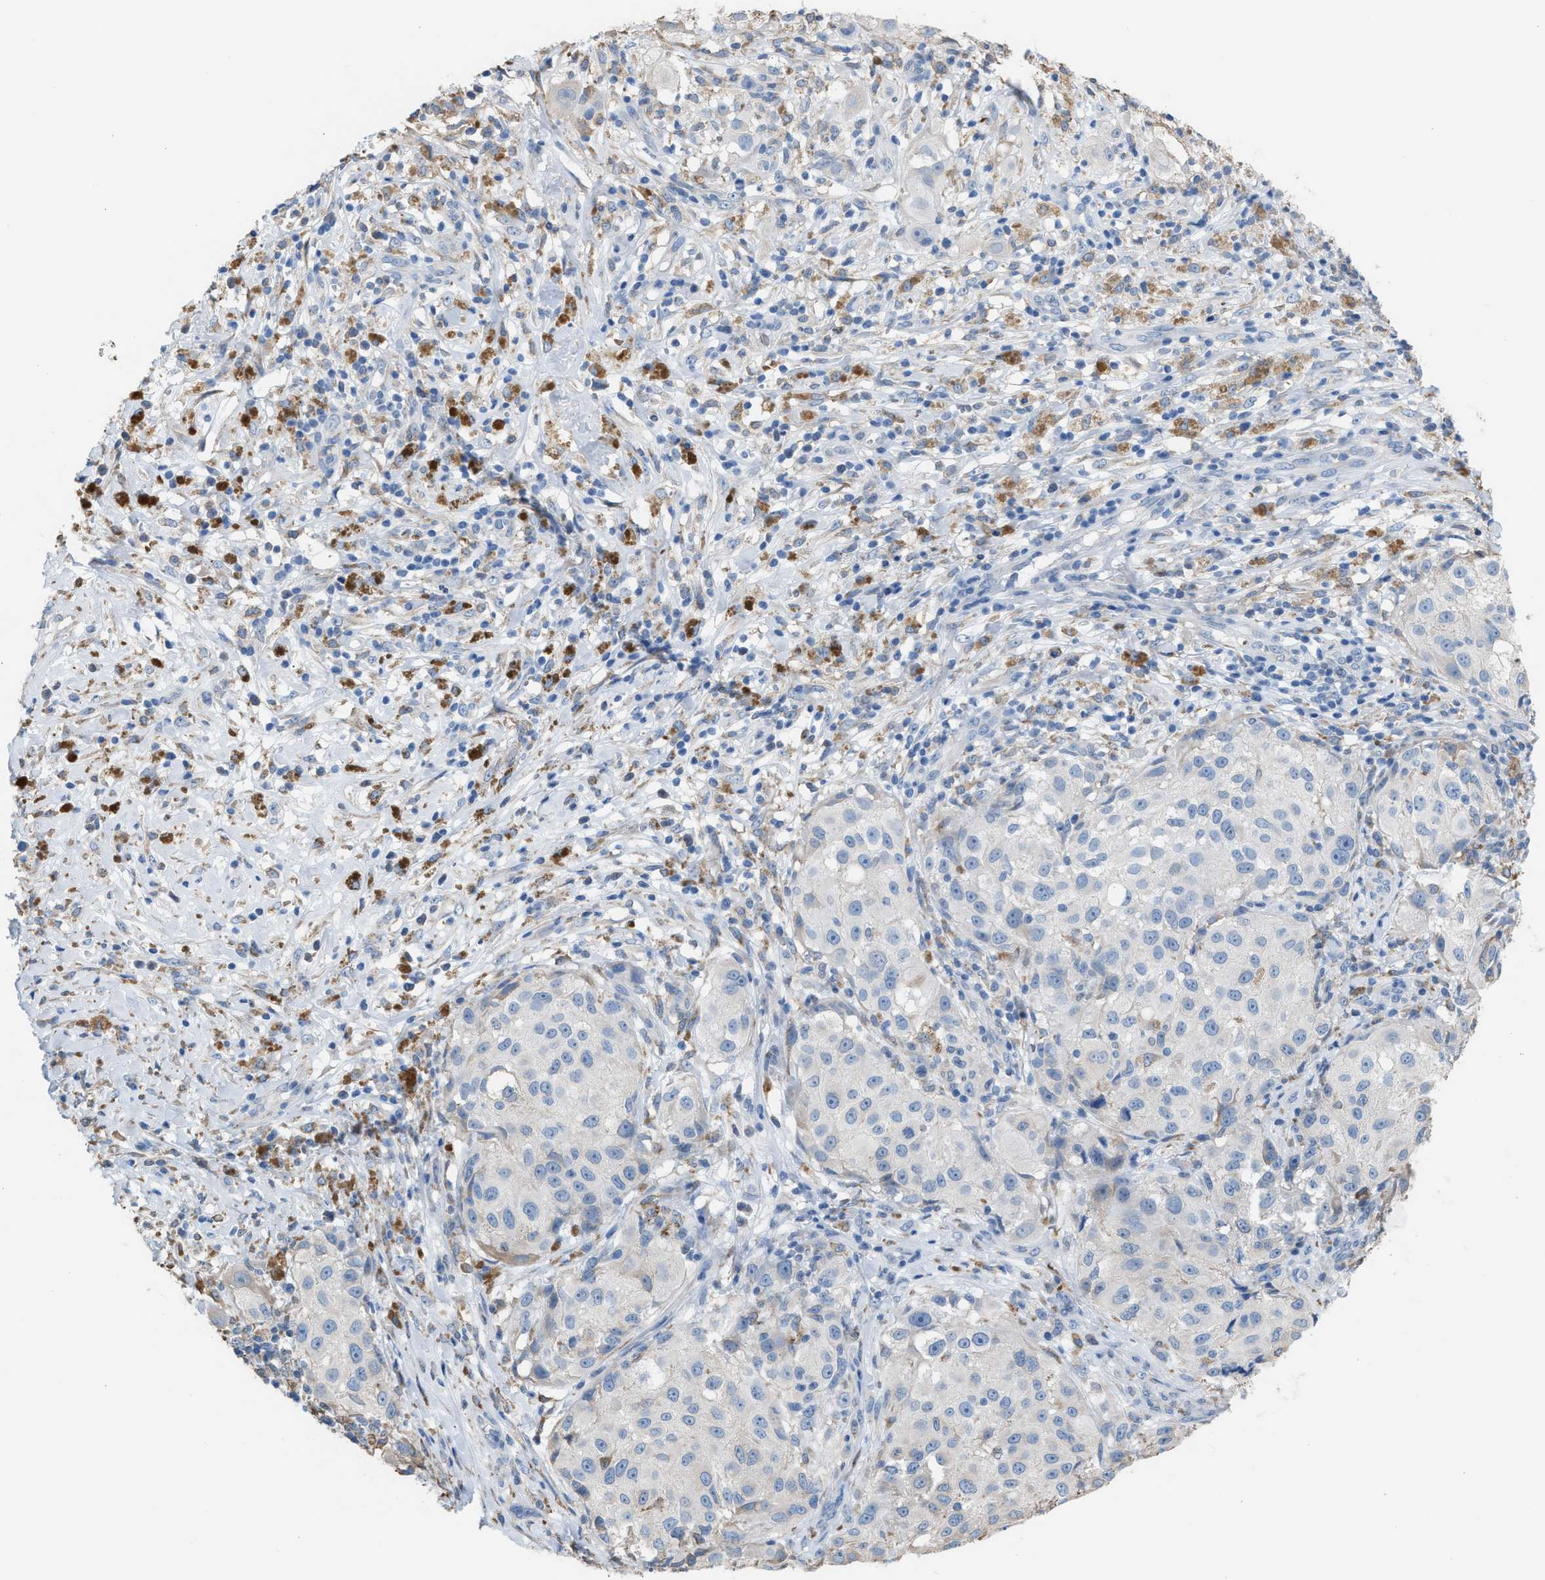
{"staining": {"intensity": "negative", "quantity": "none", "location": "none"}, "tissue": "melanoma", "cell_type": "Tumor cells", "image_type": "cancer", "snomed": [{"axis": "morphology", "description": "Necrosis, NOS"}, {"axis": "morphology", "description": "Malignant melanoma, NOS"}, {"axis": "topography", "description": "Skin"}], "caption": "High magnification brightfield microscopy of melanoma stained with DAB (brown) and counterstained with hematoxylin (blue): tumor cells show no significant expression.", "gene": "CA3", "patient": {"sex": "female", "age": 87}}